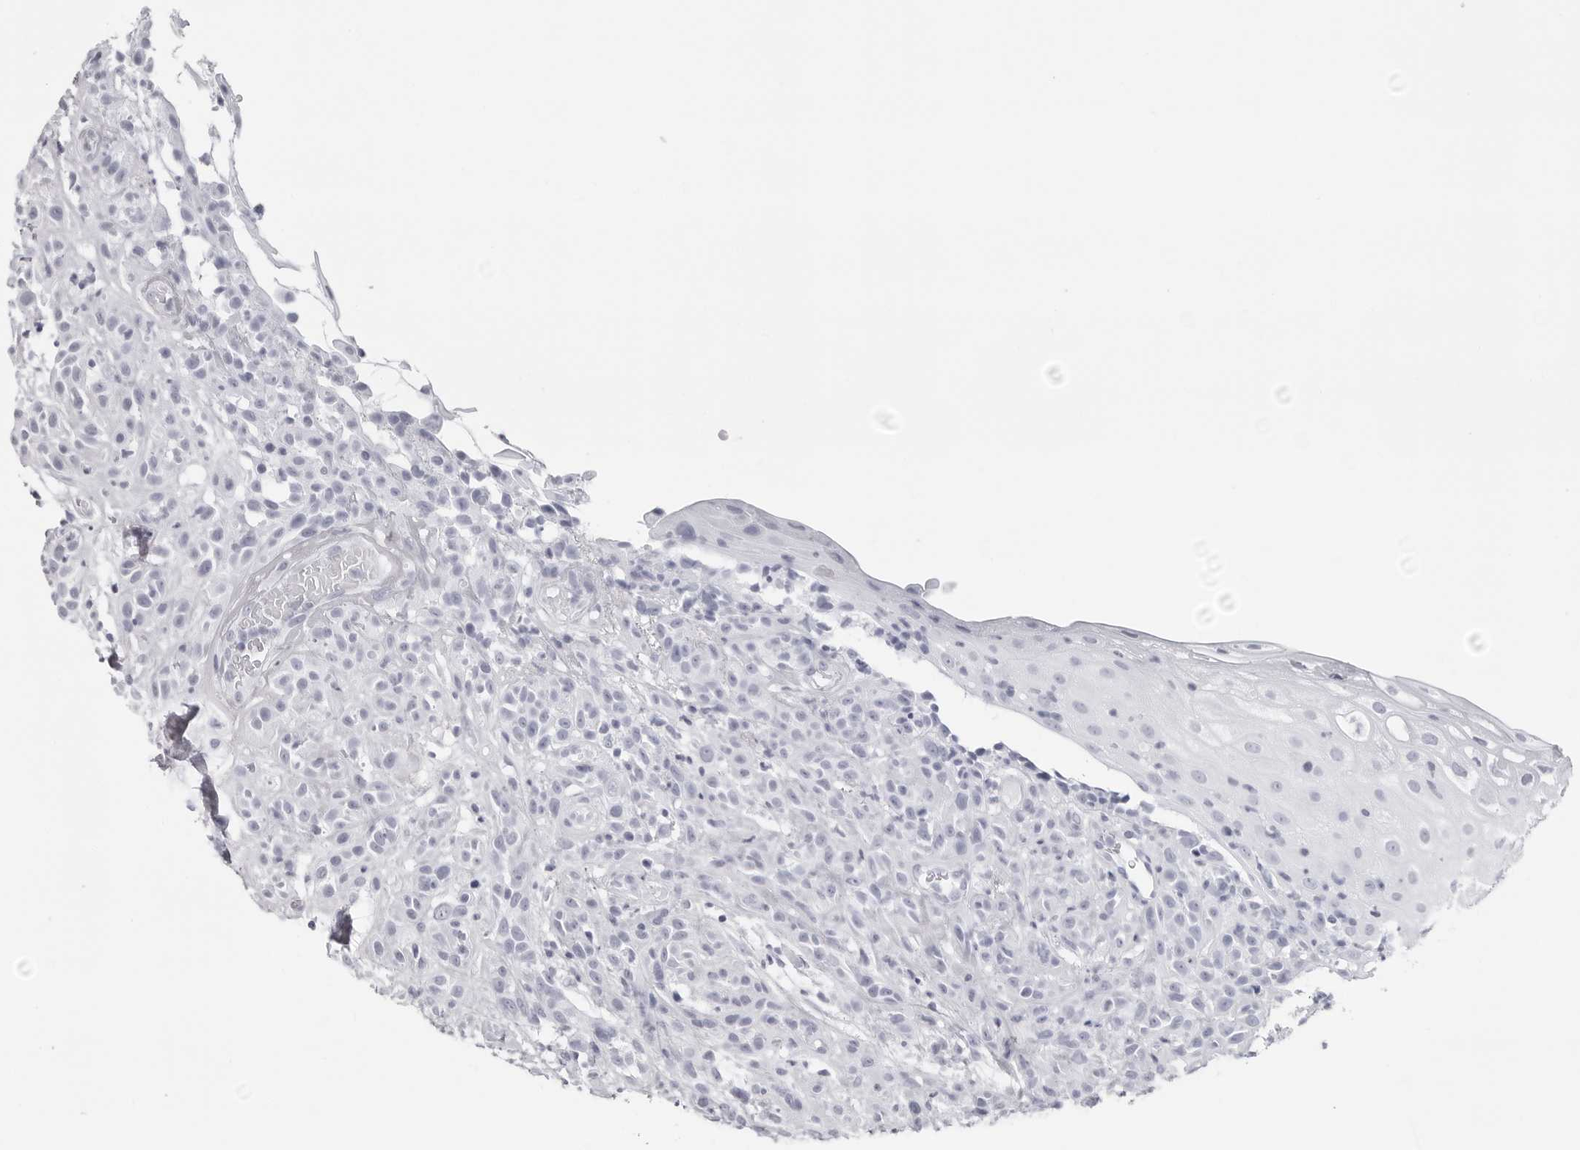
{"staining": {"intensity": "negative", "quantity": "none", "location": "none"}, "tissue": "head and neck cancer", "cell_type": "Tumor cells", "image_type": "cancer", "snomed": [{"axis": "morphology", "description": "Normal tissue, NOS"}, {"axis": "morphology", "description": "Squamous cell carcinoma, NOS"}, {"axis": "topography", "description": "Cartilage tissue"}, {"axis": "topography", "description": "Head-Neck"}], "caption": "Head and neck cancer (squamous cell carcinoma) was stained to show a protein in brown. There is no significant staining in tumor cells.", "gene": "CST2", "patient": {"sex": "male", "age": 62}}